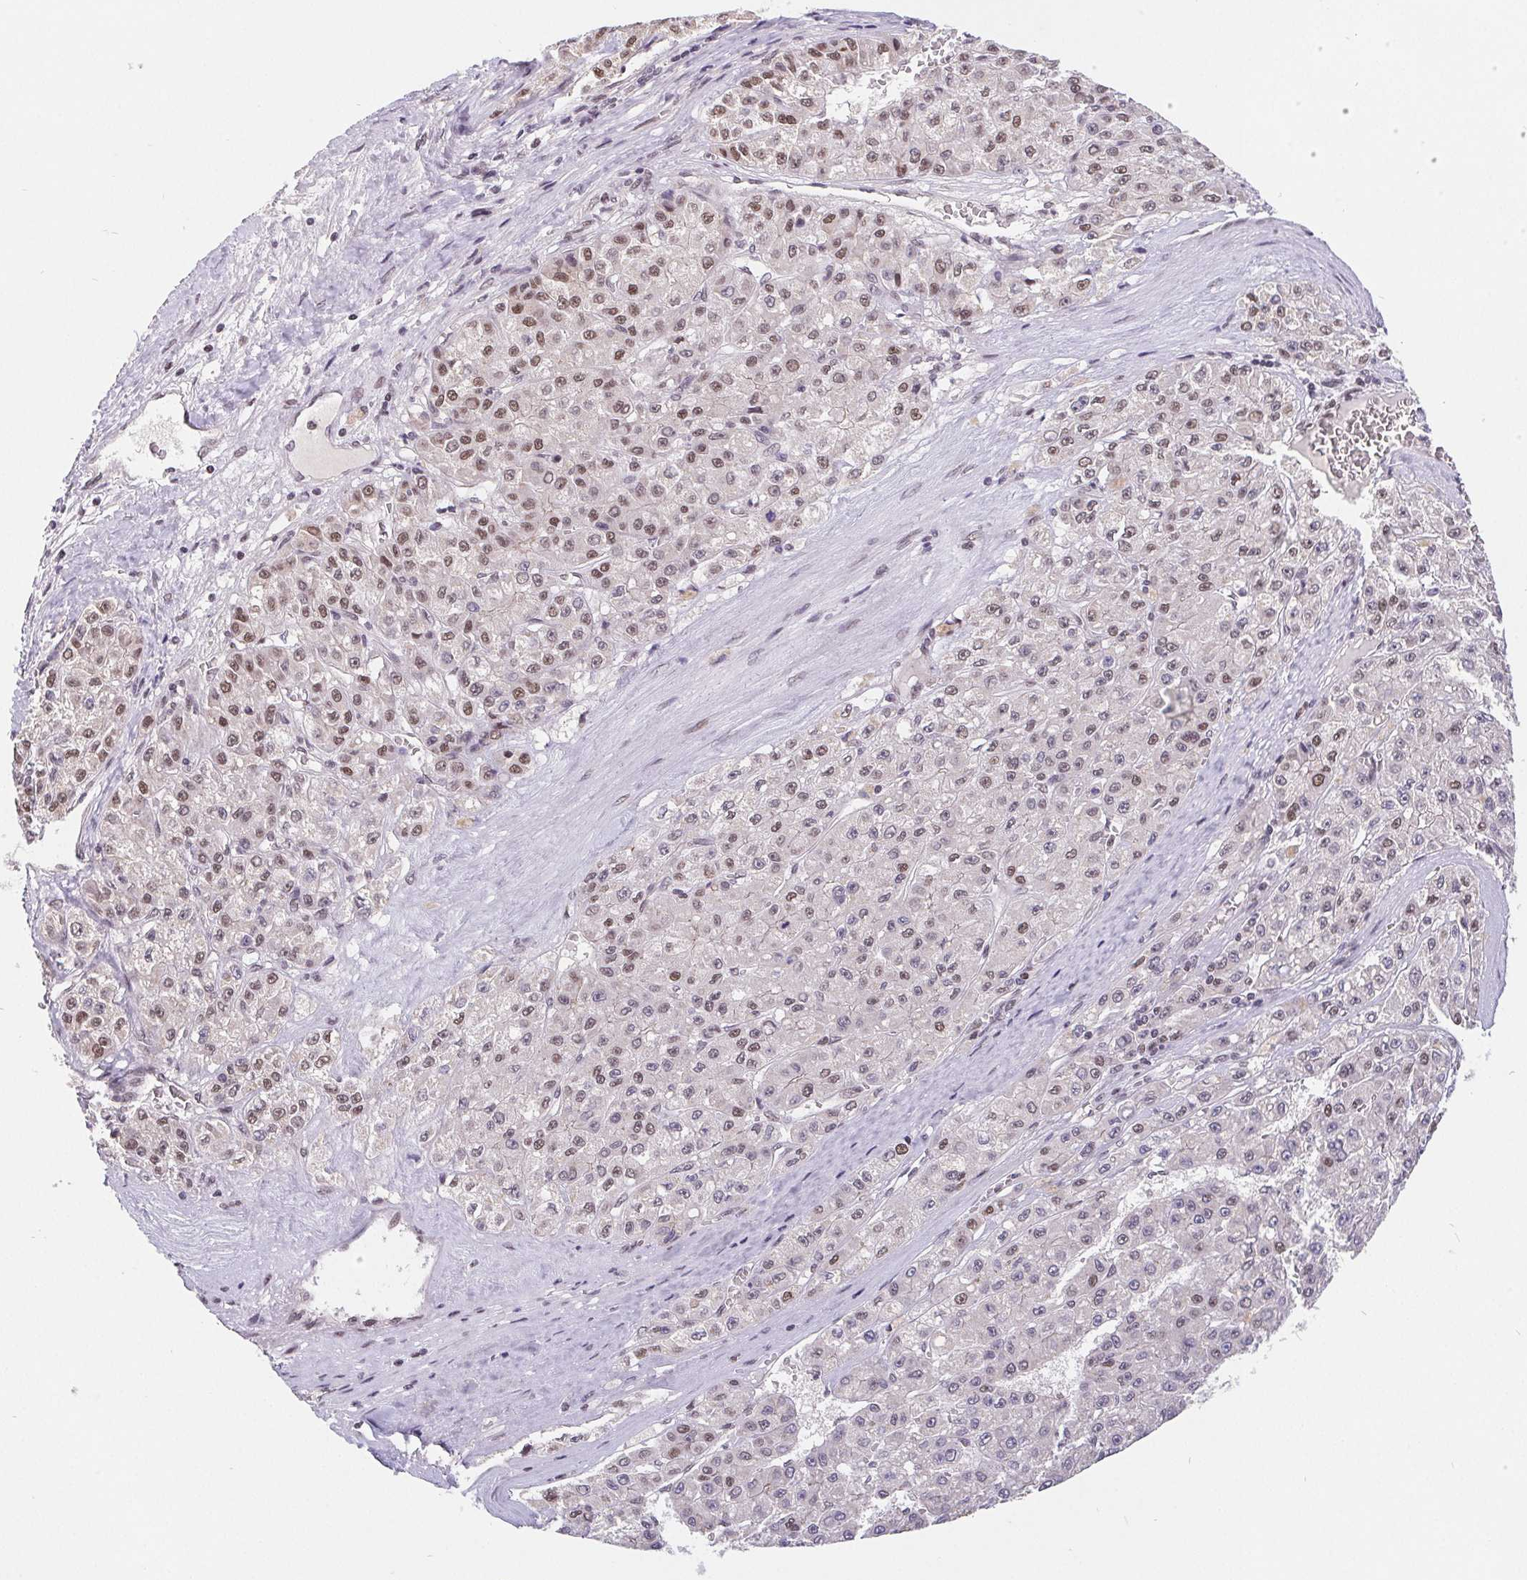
{"staining": {"intensity": "moderate", "quantity": "<25%", "location": "nuclear"}, "tissue": "liver cancer", "cell_type": "Tumor cells", "image_type": "cancer", "snomed": [{"axis": "morphology", "description": "Carcinoma, Hepatocellular, NOS"}, {"axis": "topography", "description": "Liver"}], "caption": "About <25% of tumor cells in human hepatocellular carcinoma (liver) show moderate nuclear protein staining as visualized by brown immunohistochemical staining.", "gene": "POU2F1", "patient": {"sex": "male", "age": 70}}